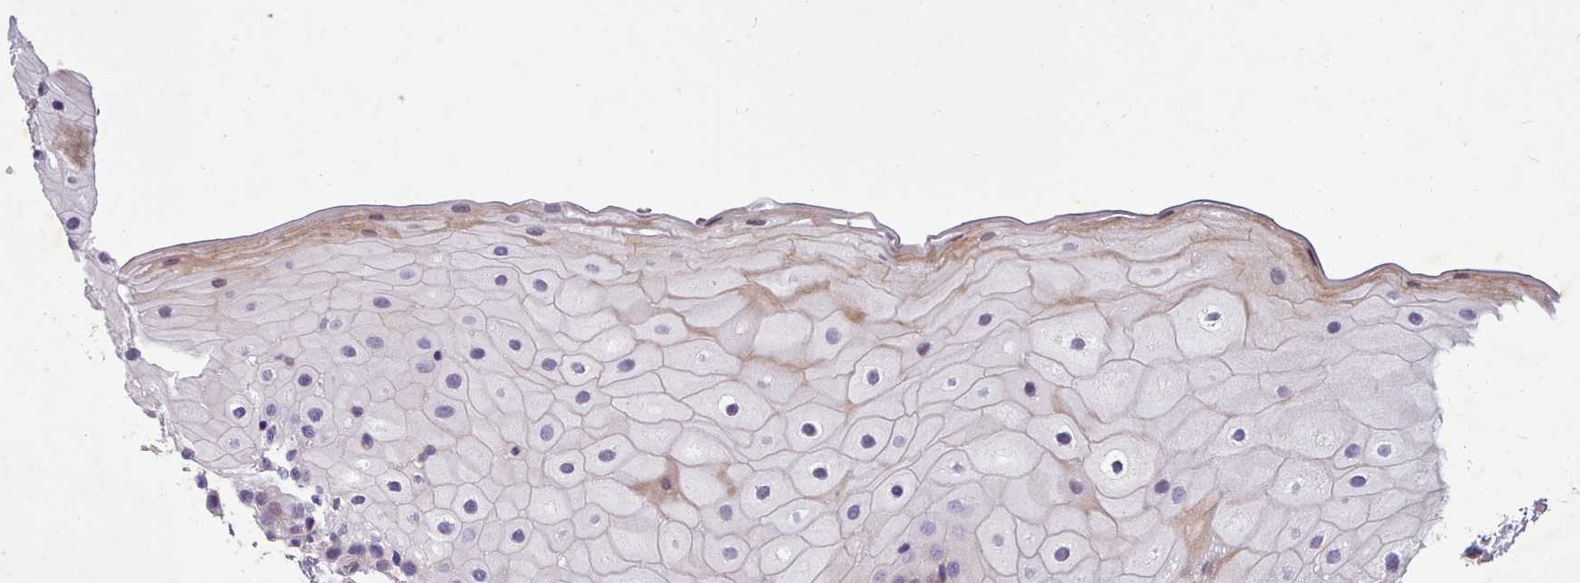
{"staining": {"intensity": "moderate", "quantity": "25%-75%", "location": "cytoplasmic/membranous"}, "tissue": "oral mucosa", "cell_type": "Squamous epithelial cells", "image_type": "normal", "snomed": [{"axis": "morphology", "description": "Normal tissue, NOS"}, {"axis": "topography", "description": "Oral tissue"}], "caption": "Immunohistochemical staining of normal human oral mucosa displays medium levels of moderate cytoplasmic/membranous expression in approximately 25%-75% of squamous epithelial cells. The staining was performed using DAB to visualize the protein expression in brown, while the nuclei were stained in blue with hematoxylin (Magnification: 20x).", "gene": "KCNT2", "patient": {"sex": "female", "age": 70}}